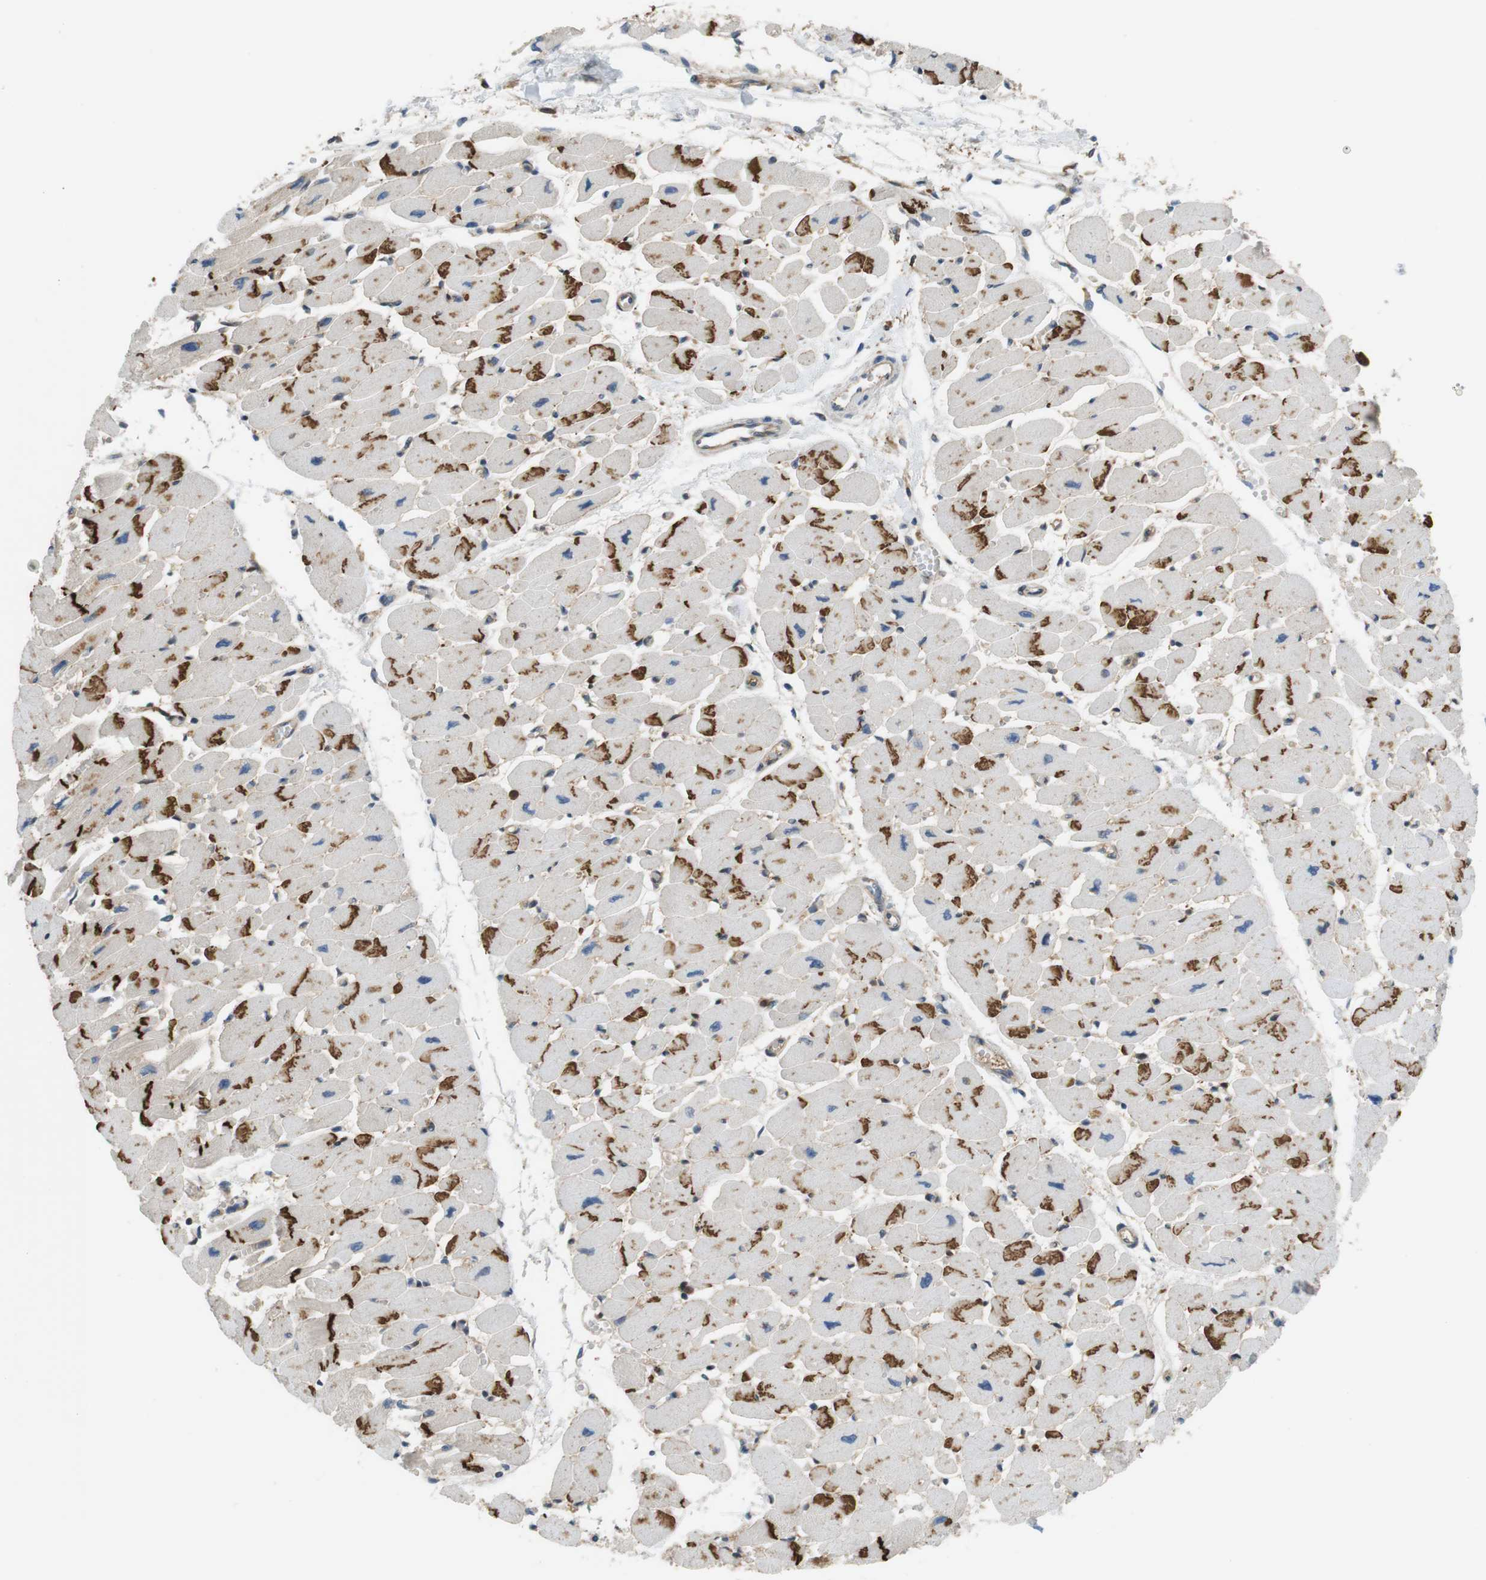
{"staining": {"intensity": "moderate", "quantity": "25%-75%", "location": "cytoplasmic/membranous"}, "tissue": "heart muscle", "cell_type": "Cardiomyocytes", "image_type": "normal", "snomed": [{"axis": "morphology", "description": "Normal tissue, NOS"}, {"axis": "topography", "description": "Heart"}], "caption": "Immunohistochemical staining of unremarkable human heart muscle exhibits moderate cytoplasmic/membranous protein positivity in about 25%-75% of cardiomyocytes. The protein is stained brown, and the nuclei are stained in blue (DAB (3,3'-diaminobenzidine) IHC with brightfield microscopy, high magnification).", "gene": "PCDH10", "patient": {"sex": "female", "age": 54}}